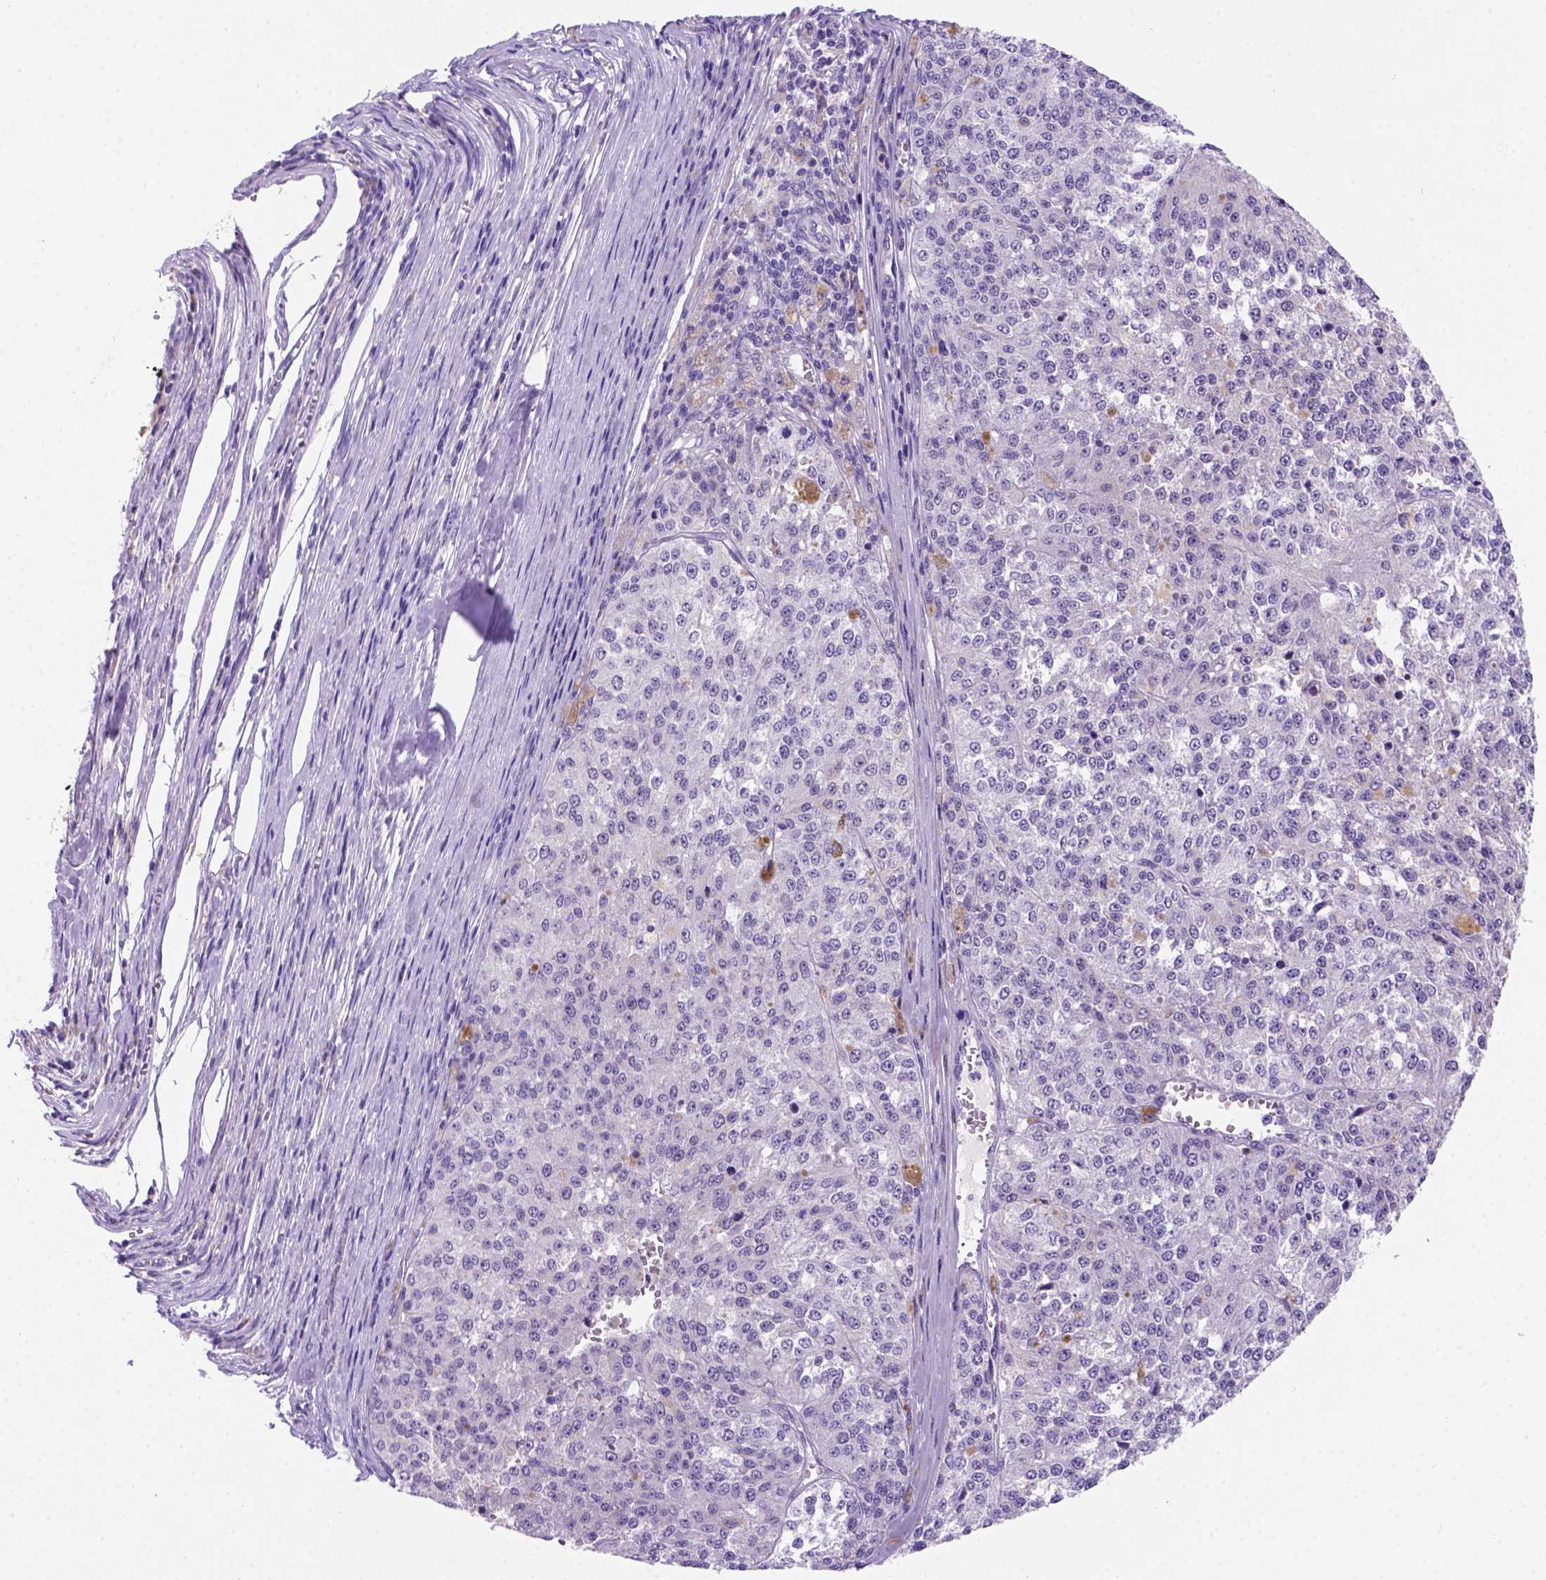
{"staining": {"intensity": "negative", "quantity": "none", "location": "none"}, "tissue": "melanoma", "cell_type": "Tumor cells", "image_type": "cancer", "snomed": [{"axis": "morphology", "description": "Malignant melanoma, Metastatic site"}, {"axis": "topography", "description": "Lymph node"}], "caption": "The immunohistochemistry (IHC) image has no significant positivity in tumor cells of melanoma tissue.", "gene": "FAM81B", "patient": {"sex": "female", "age": 64}}